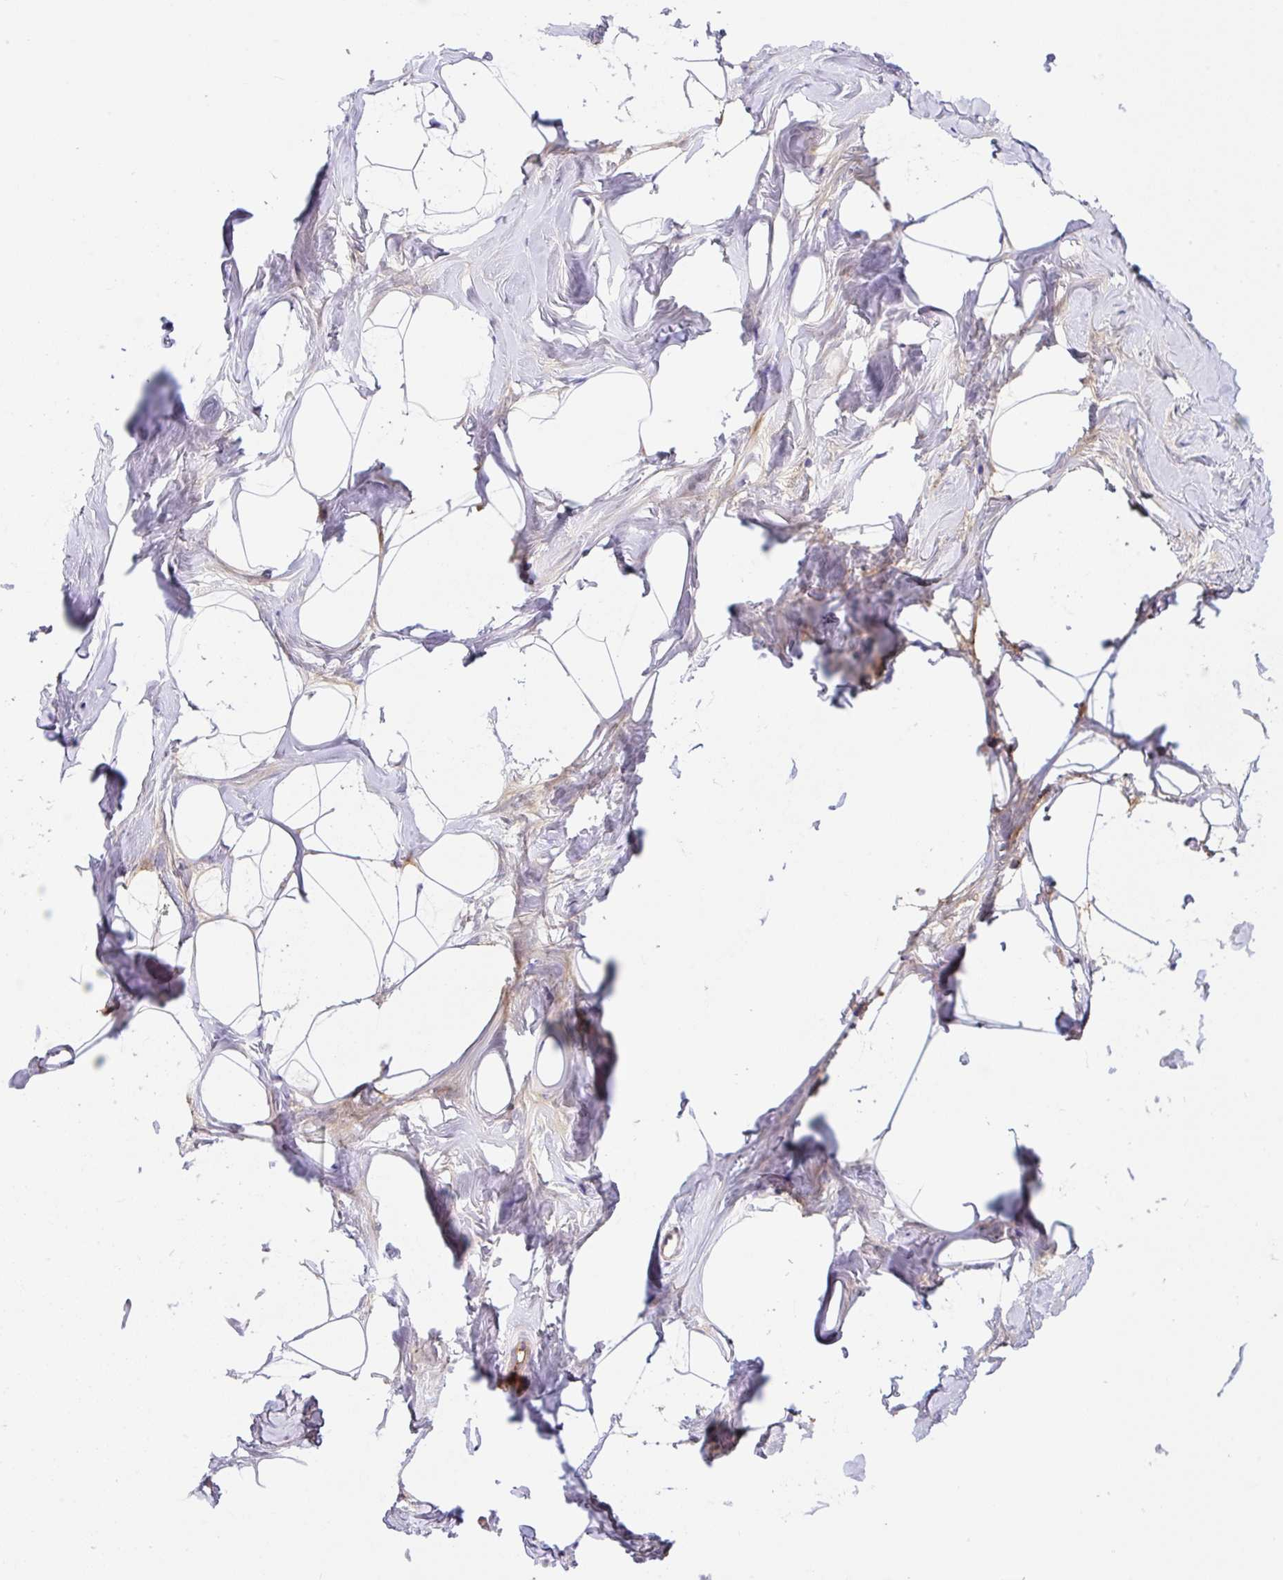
{"staining": {"intensity": "negative", "quantity": "none", "location": "none"}, "tissue": "breast", "cell_type": "Adipocytes", "image_type": "normal", "snomed": [{"axis": "morphology", "description": "Normal tissue, NOS"}, {"axis": "topography", "description": "Breast"}], "caption": "IHC micrograph of benign breast stained for a protein (brown), which exhibits no expression in adipocytes. (Brightfield microscopy of DAB (3,3'-diaminobenzidine) immunohistochemistry at high magnification).", "gene": "TDRD15", "patient": {"sex": "female", "age": 32}}